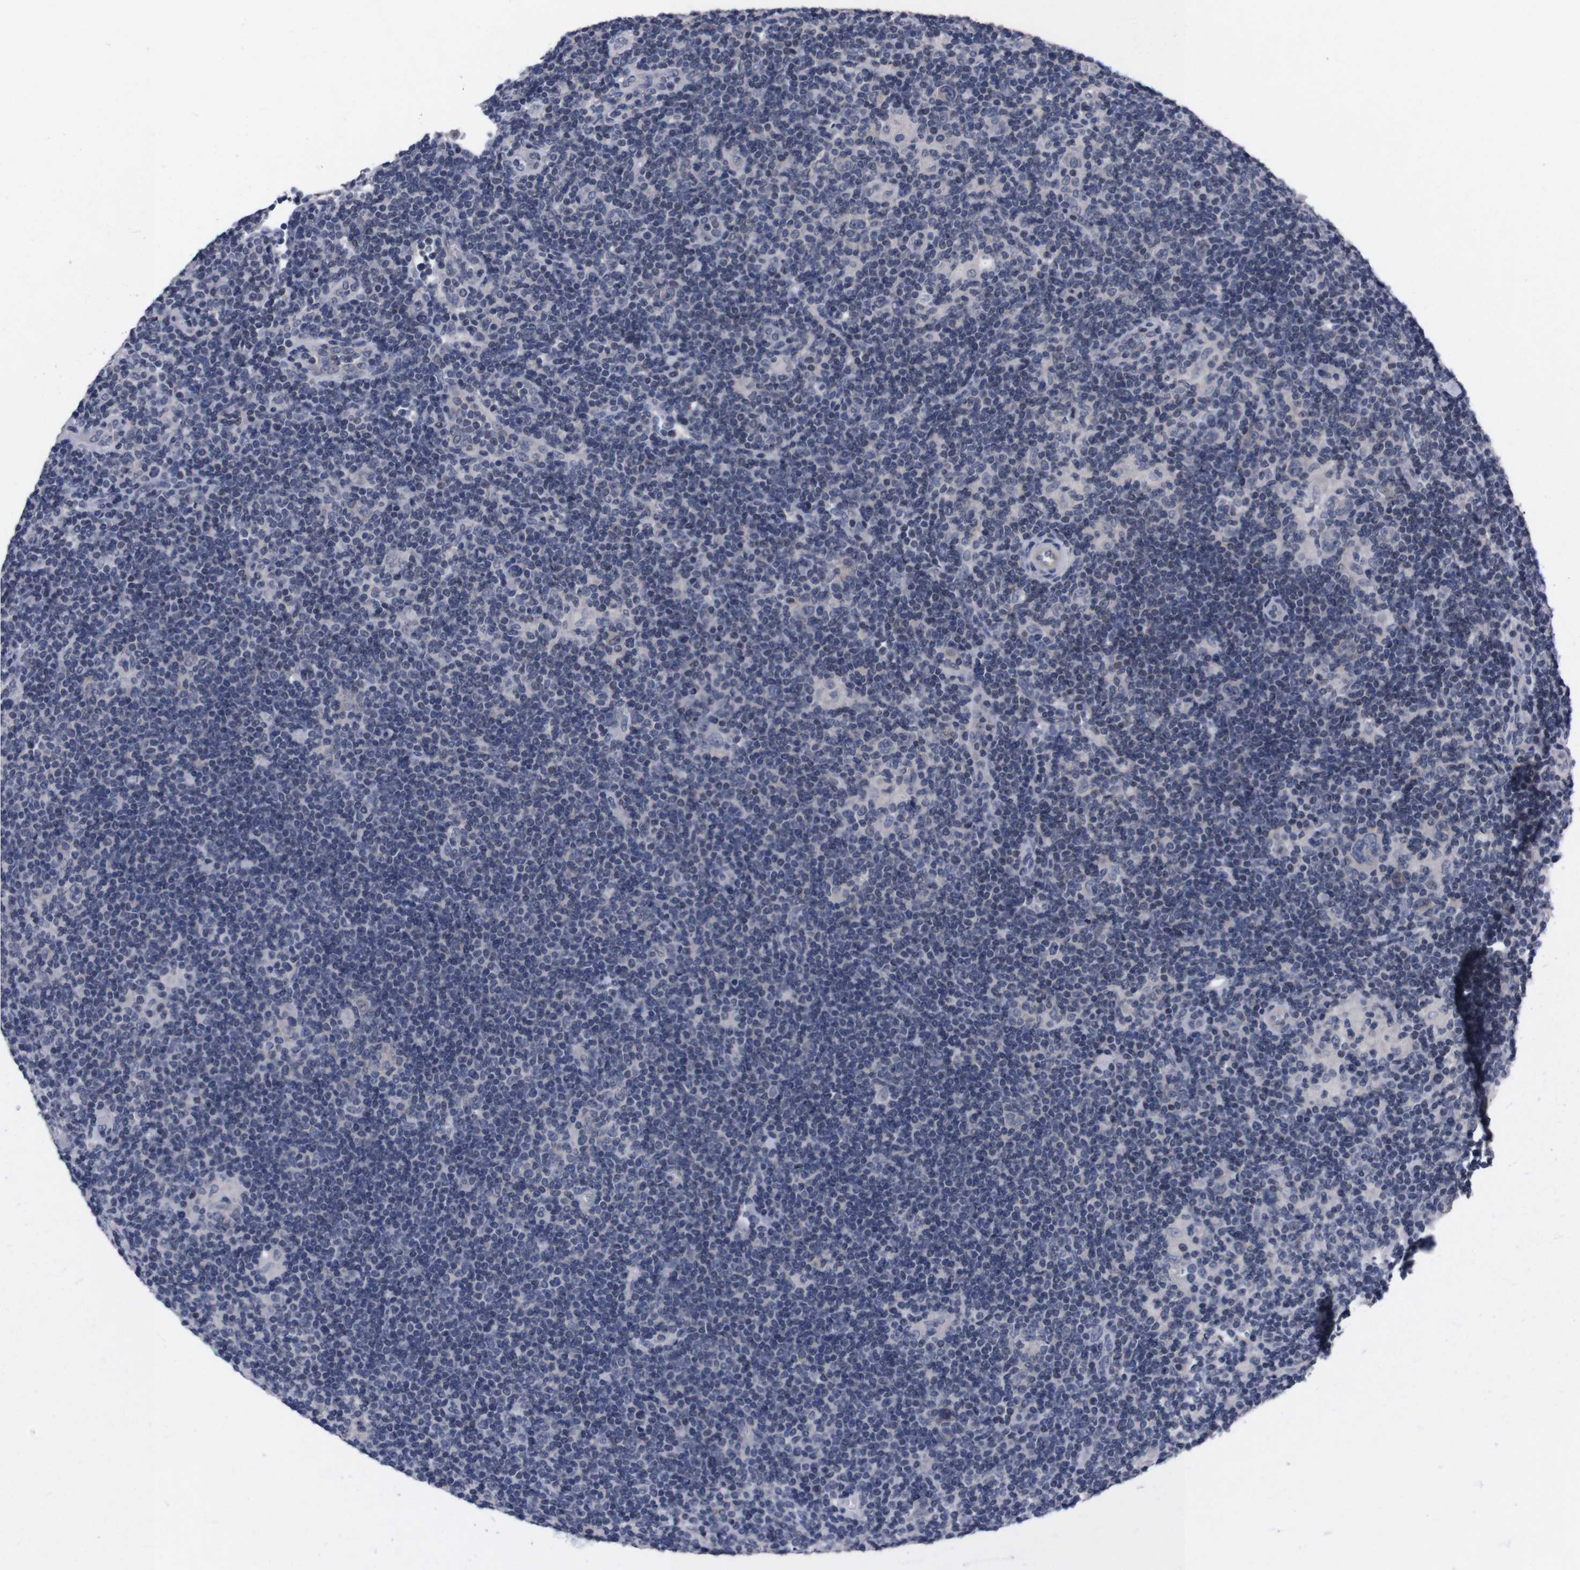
{"staining": {"intensity": "negative", "quantity": "none", "location": "none"}, "tissue": "lymphoma", "cell_type": "Tumor cells", "image_type": "cancer", "snomed": [{"axis": "morphology", "description": "Hodgkin's disease, NOS"}, {"axis": "topography", "description": "Lymph node"}], "caption": "An immunohistochemistry histopathology image of lymphoma is shown. There is no staining in tumor cells of lymphoma.", "gene": "TNFRSF21", "patient": {"sex": "female", "age": 57}}